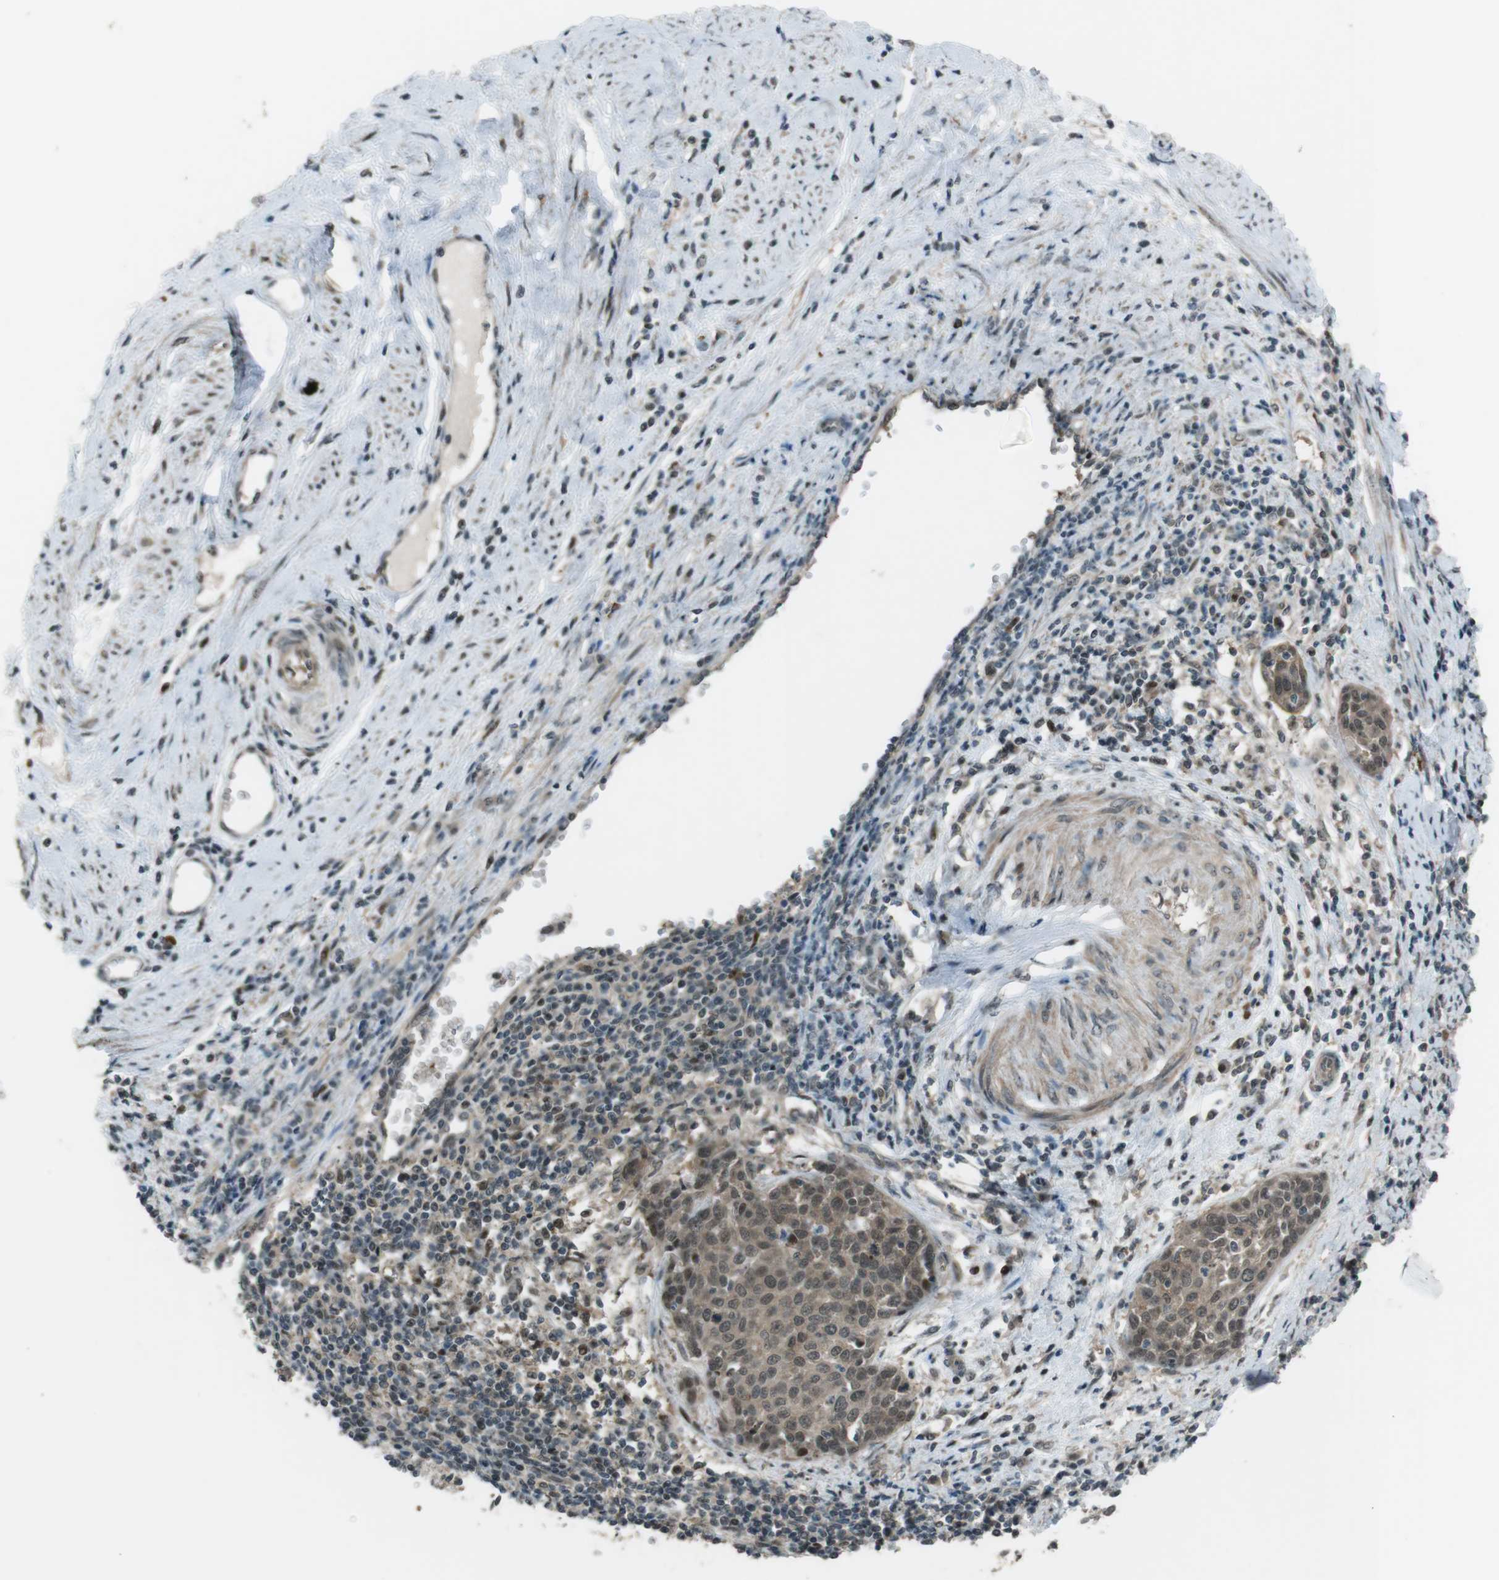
{"staining": {"intensity": "weak", "quantity": ">75%", "location": "cytoplasmic/membranous,nuclear"}, "tissue": "cervical cancer", "cell_type": "Tumor cells", "image_type": "cancer", "snomed": [{"axis": "morphology", "description": "Squamous cell carcinoma, NOS"}, {"axis": "topography", "description": "Cervix"}], "caption": "DAB immunohistochemical staining of cervical squamous cell carcinoma displays weak cytoplasmic/membranous and nuclear protein positivity in approximately >75% of tumor cells.", "gene": "SLITRK5", "patient": {"sex": "female", "age": 38}}